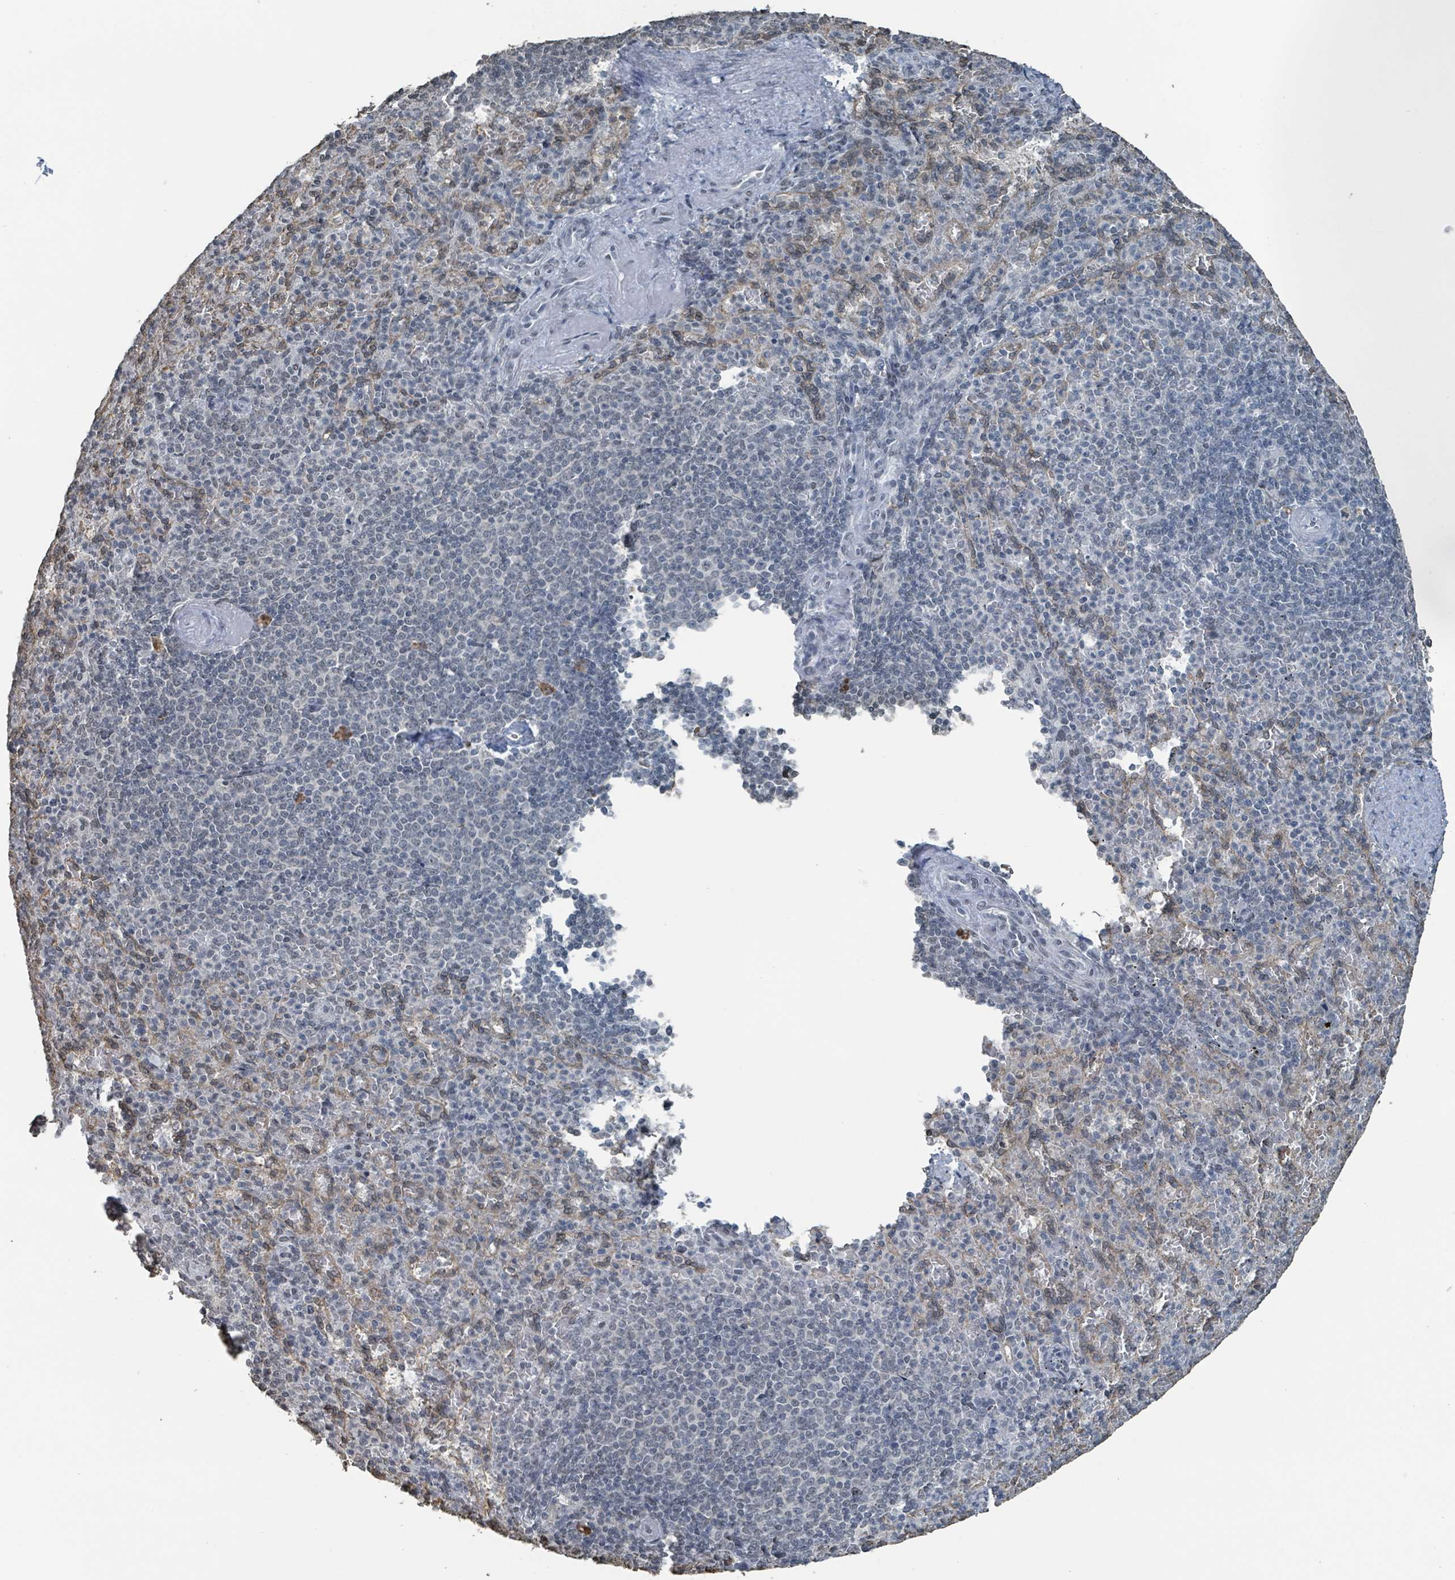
{"staining": {"intensity": "weak", "quantity": "<25%", "location": "nuclear"}, "tissue": "spleen", "cell_type": "Cells in red pulp", "image_type": "normal", "snomed": [{"axis": "morphology", "description": "Normal tissue, NOS"}, {"axis": "topography", "description": "Spleen"}], "caption": "Micrograph shows no protein positivity in cells in red pulp of unremarkable spleen.", "gene": "PHIP", "patient": {"sex": "female", "age": 74}}